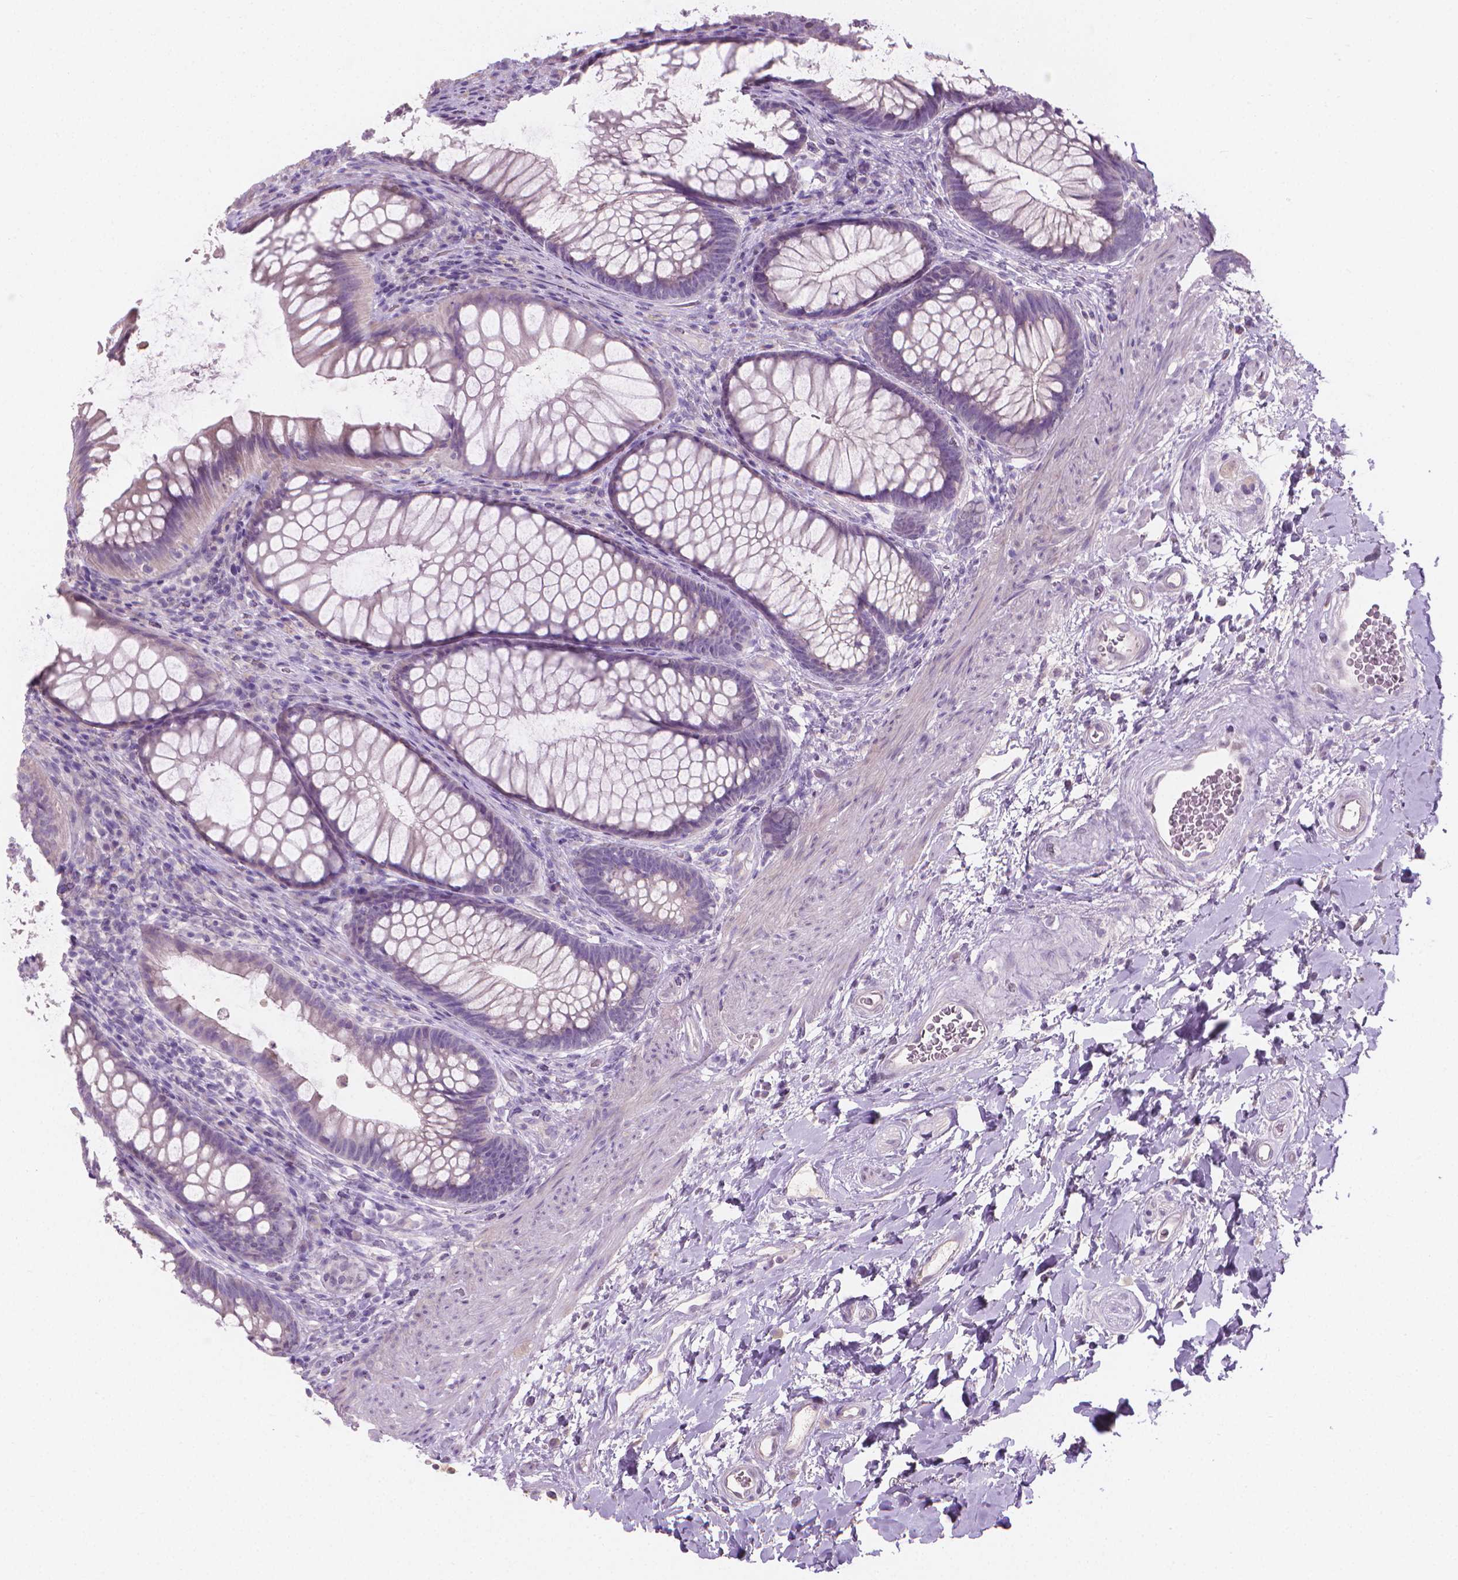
{"staining": {"intensity": "negative", "quantity": "none", "location": "none"}, "tissue": "rectum", "cell_type": "Glandular cells", "image_type": "normal", "snomed": [{"axis": "morphology", "description": "Normal tissue, NOS"}, {"axis": "topography", "description": "Smooth muscle"}, {"axis": "topography", "description": "Rectum"}], "caption": "Histopathology image shows no protein expression in glandular cells of normal rectum. Nuclei are stained in blue.", "gene": "CABCOCO1", "patient": {"sex": "male", "age": 53}}